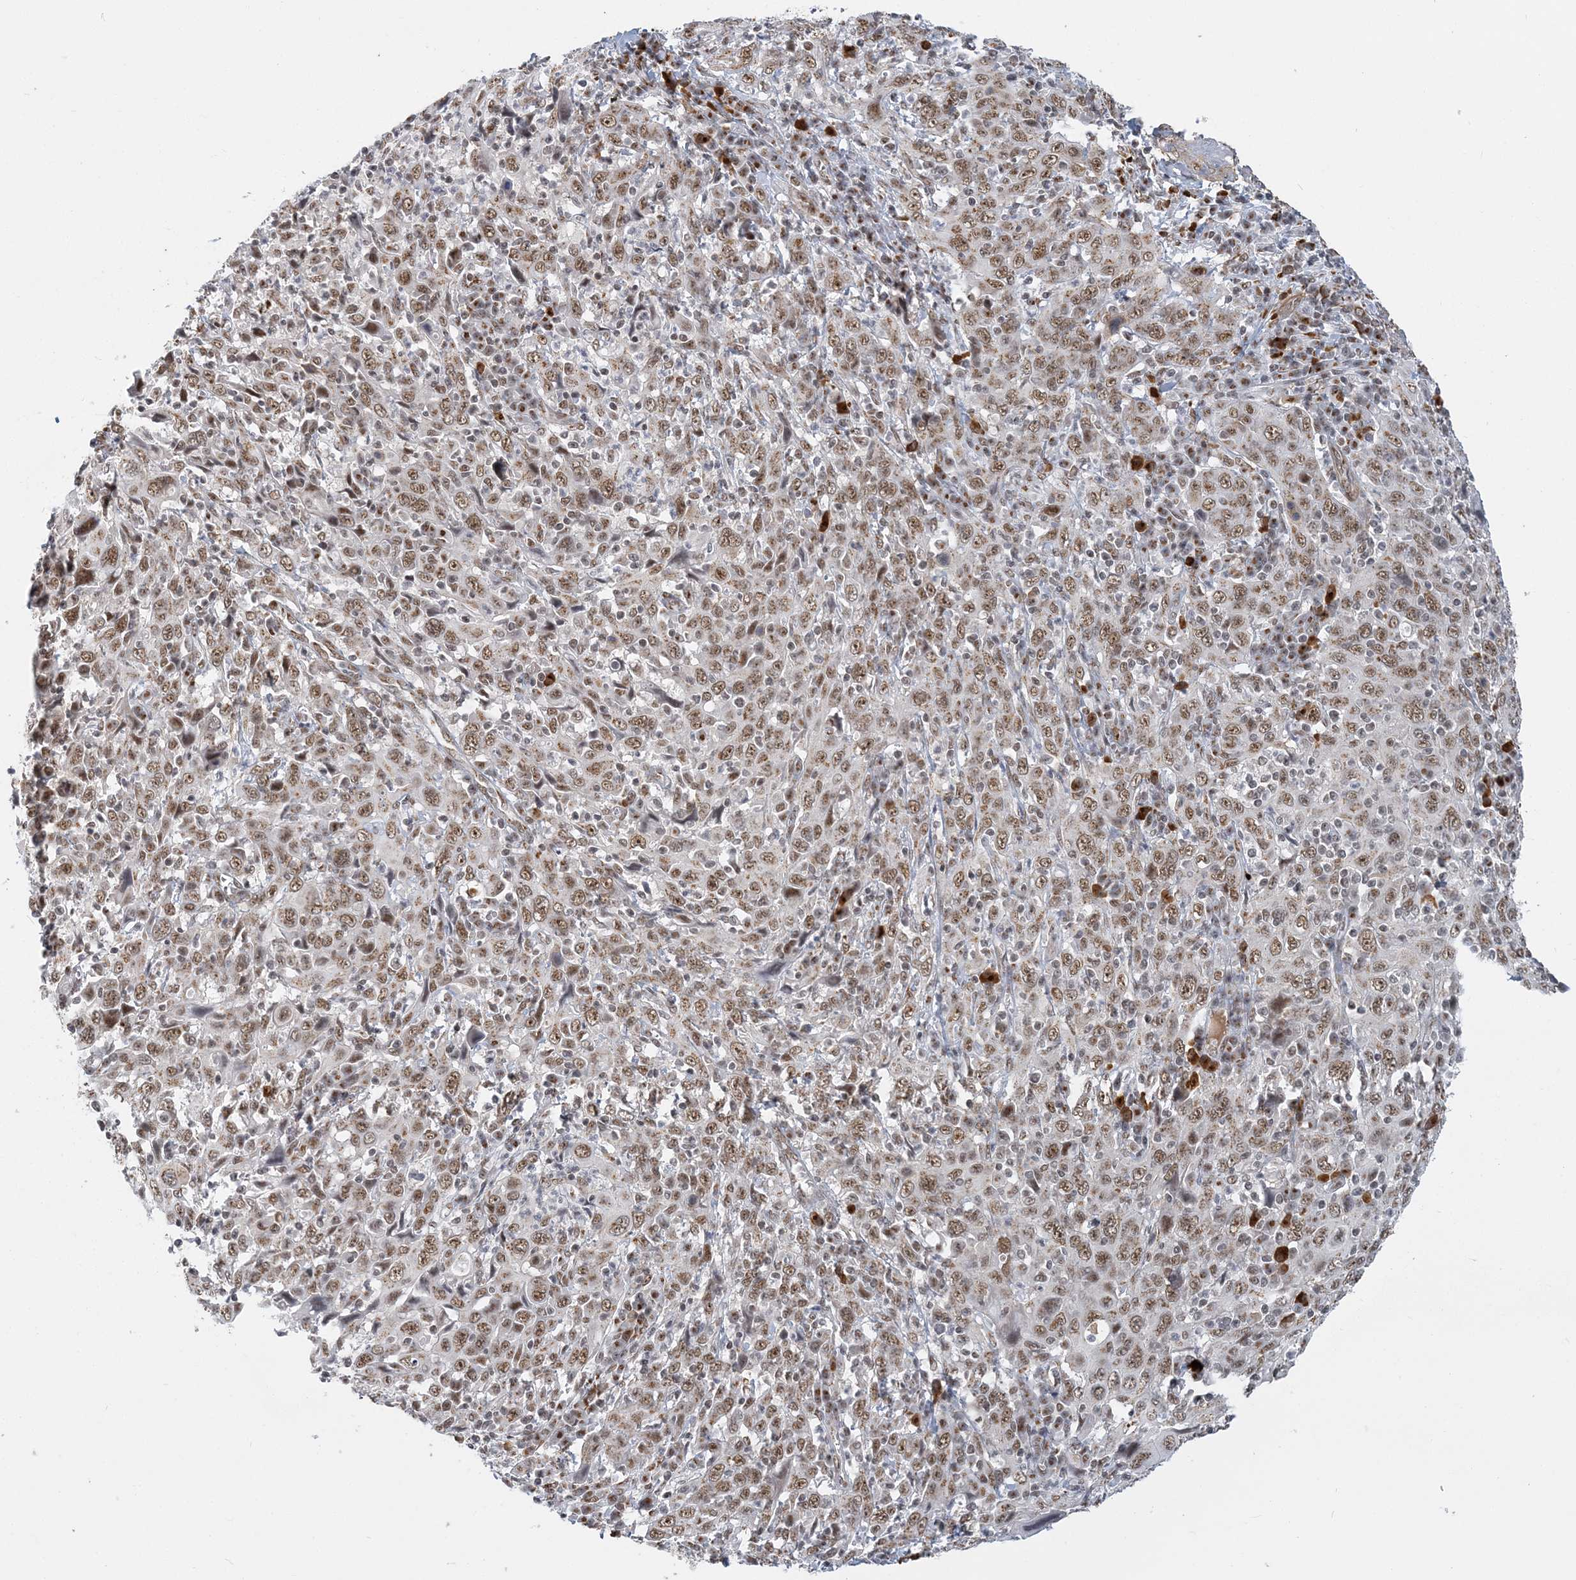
{"staining": {"intensity": "moderate", "quantity": ">75%", "location": "cytoplasmic/membranous,nuclear"}, "tissue": "cervical cancer", "cell_type": "Tumor cells", "image_type": "cancer", "snomed": [{"axis": "morphology", "description": "Squamous cell carcinoma, NOS"}, {"axis": "topography", "description": "Cervix"}], "caption": "High-magnification brightfield microscopy of cervical cancer stained with DAB (brown) and counterstained with hematoxylin (blue). tumor cells exhibit moderate cytoplasmic/membranous and nuclear staining is appreciated in approximately>75% of cells.", "gene": "PLRG1", "patient": {"sex": "female", "age": 46}}